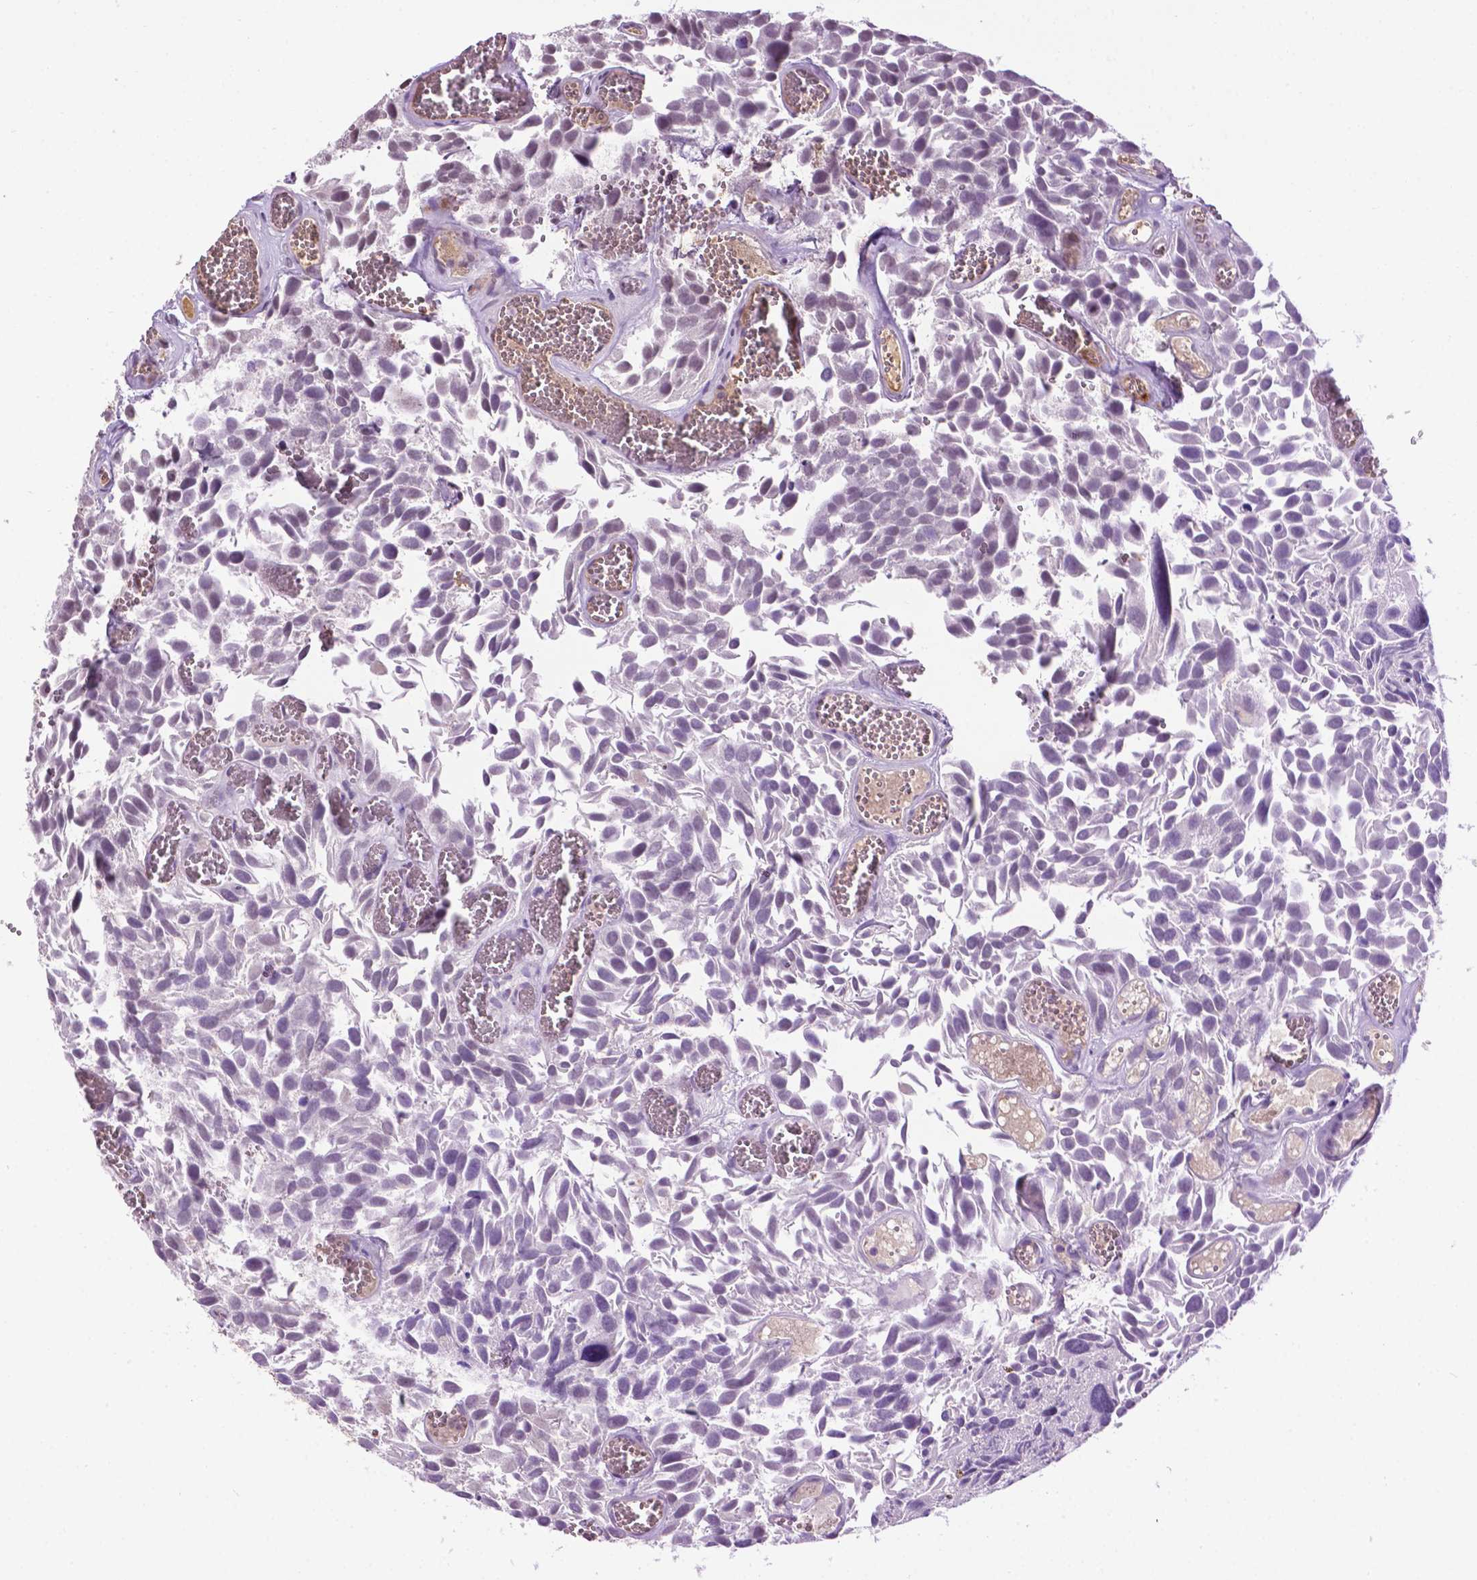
{"staining": {"intensity": "negative", "quantity": "none", "location": "none"}, "tissue": "urothelial cancer", "cell_type": "Tumor cells", "image_type": "cancer", "snomed": [{"axis": "morphology", "description": "Urothelial carcinoma, Low grade"}, {"axis": "topography", "description": "Urinary bladder"}], "caption": "Urothelial cancer was stained to show a protein in brown. There is no significant staining in tumor cells. (DAB (3,3'-diaminobenzidine) immunohistochemistry (IHC) visualized using brightfield microscopy, high magnification).", "gene": "COL23A1", "patient": {"sex": "female", "age": 69}}